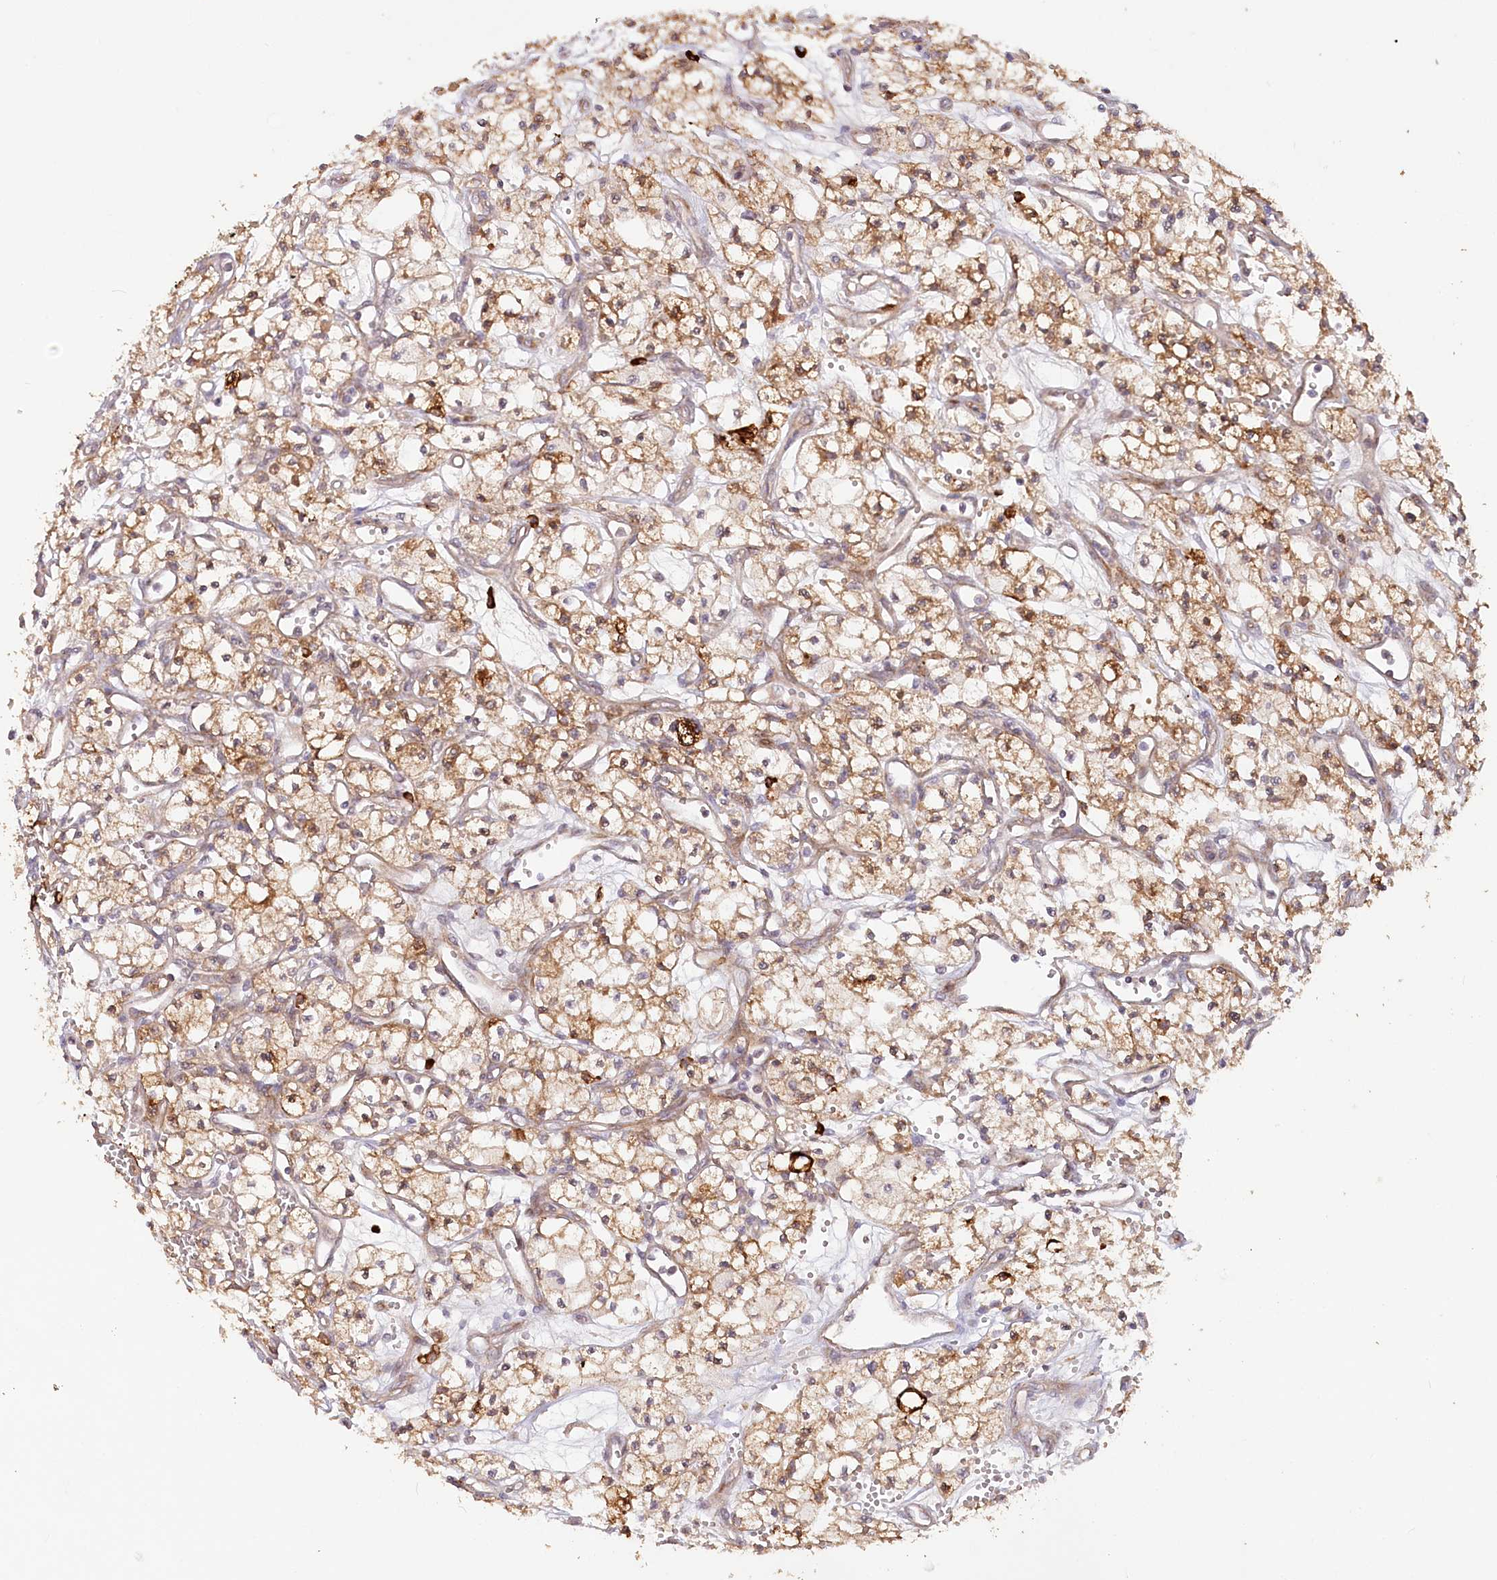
{"staining": {"intensity": "moderate", "quantity": ">75%", "location": "cytoplasmic/membranous"}, "tissue": "renal cancer", "cell_type": "Tumor cells", "image_type": "cancer", "snomed": [{"axis": "morphology", "description": "Adenocarcinoma, NOS"}, {"axis": "topography", "description": "Kidney"}], "caption": "Moderate cytoplasmic/membranous expression for a protein is present in about >75% of tumor cells of renal cancer using IHC.", "gene": "IRAK1BP1", "patient": {"sex": "male", "age": 59}}